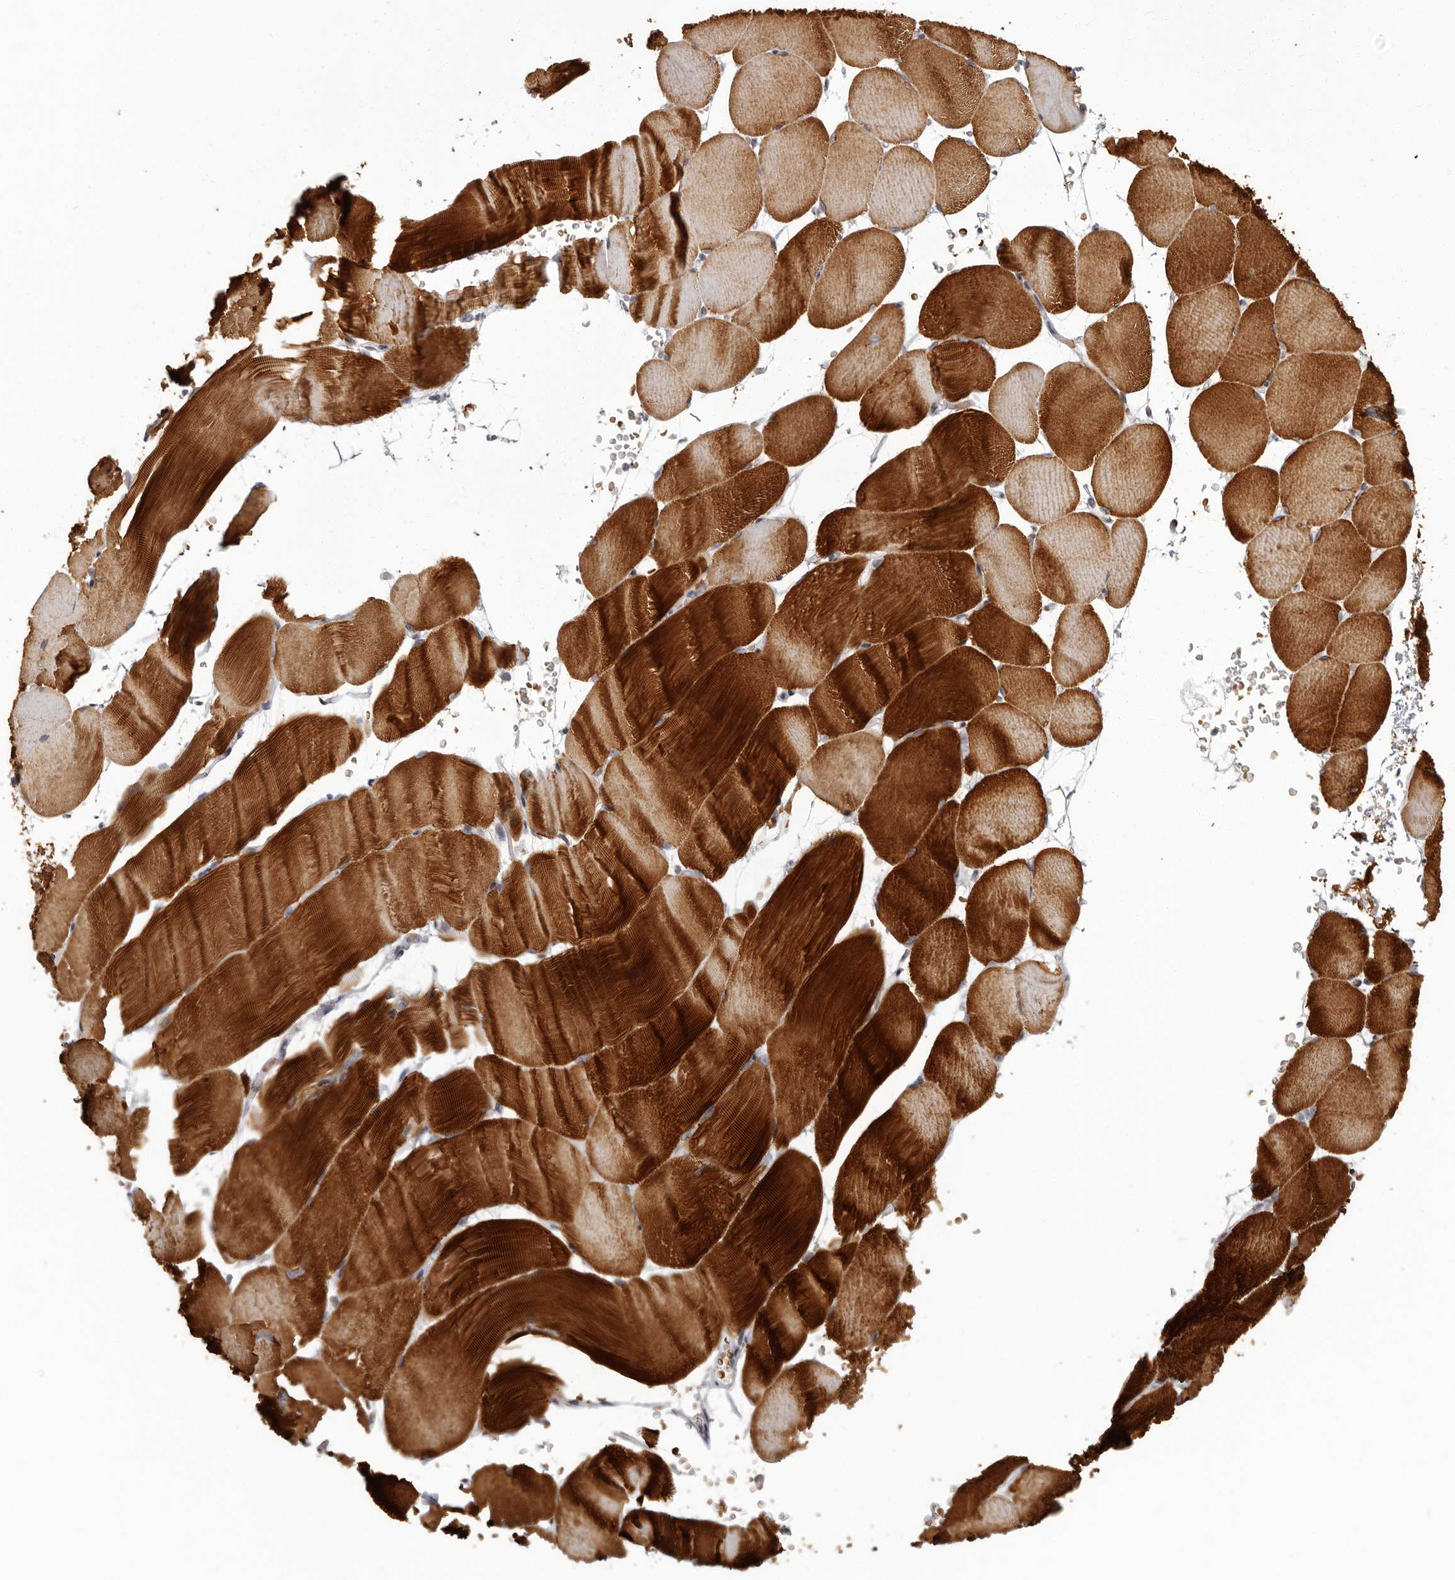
{"staining": {"intensity": "strong", "quantity": ">75%", "location": "cytoplasmic/membranous"}, "tissue": "skeletal muscle", "cell_type": "Myocytes", "image_type": "normal", "snomed": [{"axis": "morphology", "description": "Normal tissue, NOS"}, {"axis": "topography", "description": "Skeletal muscle"}, {"axis": "topography", "description": "Parathyroid gland"}], "caption": "A high-resolution micrograph shows immunohistochemistry (IHC) staining of unremarkable skeletal muscle, which shows strong cytoplasmic/membranous positivity in about >75% of myocytes. Using DAB (3,3'-diaminobenzidine) (brown) and hematoxylin (blue) stains, captured at high magnification using brightfield microscopy.", "gene": "C8orf74", "patient": {"sex": "female", "age": 37}}